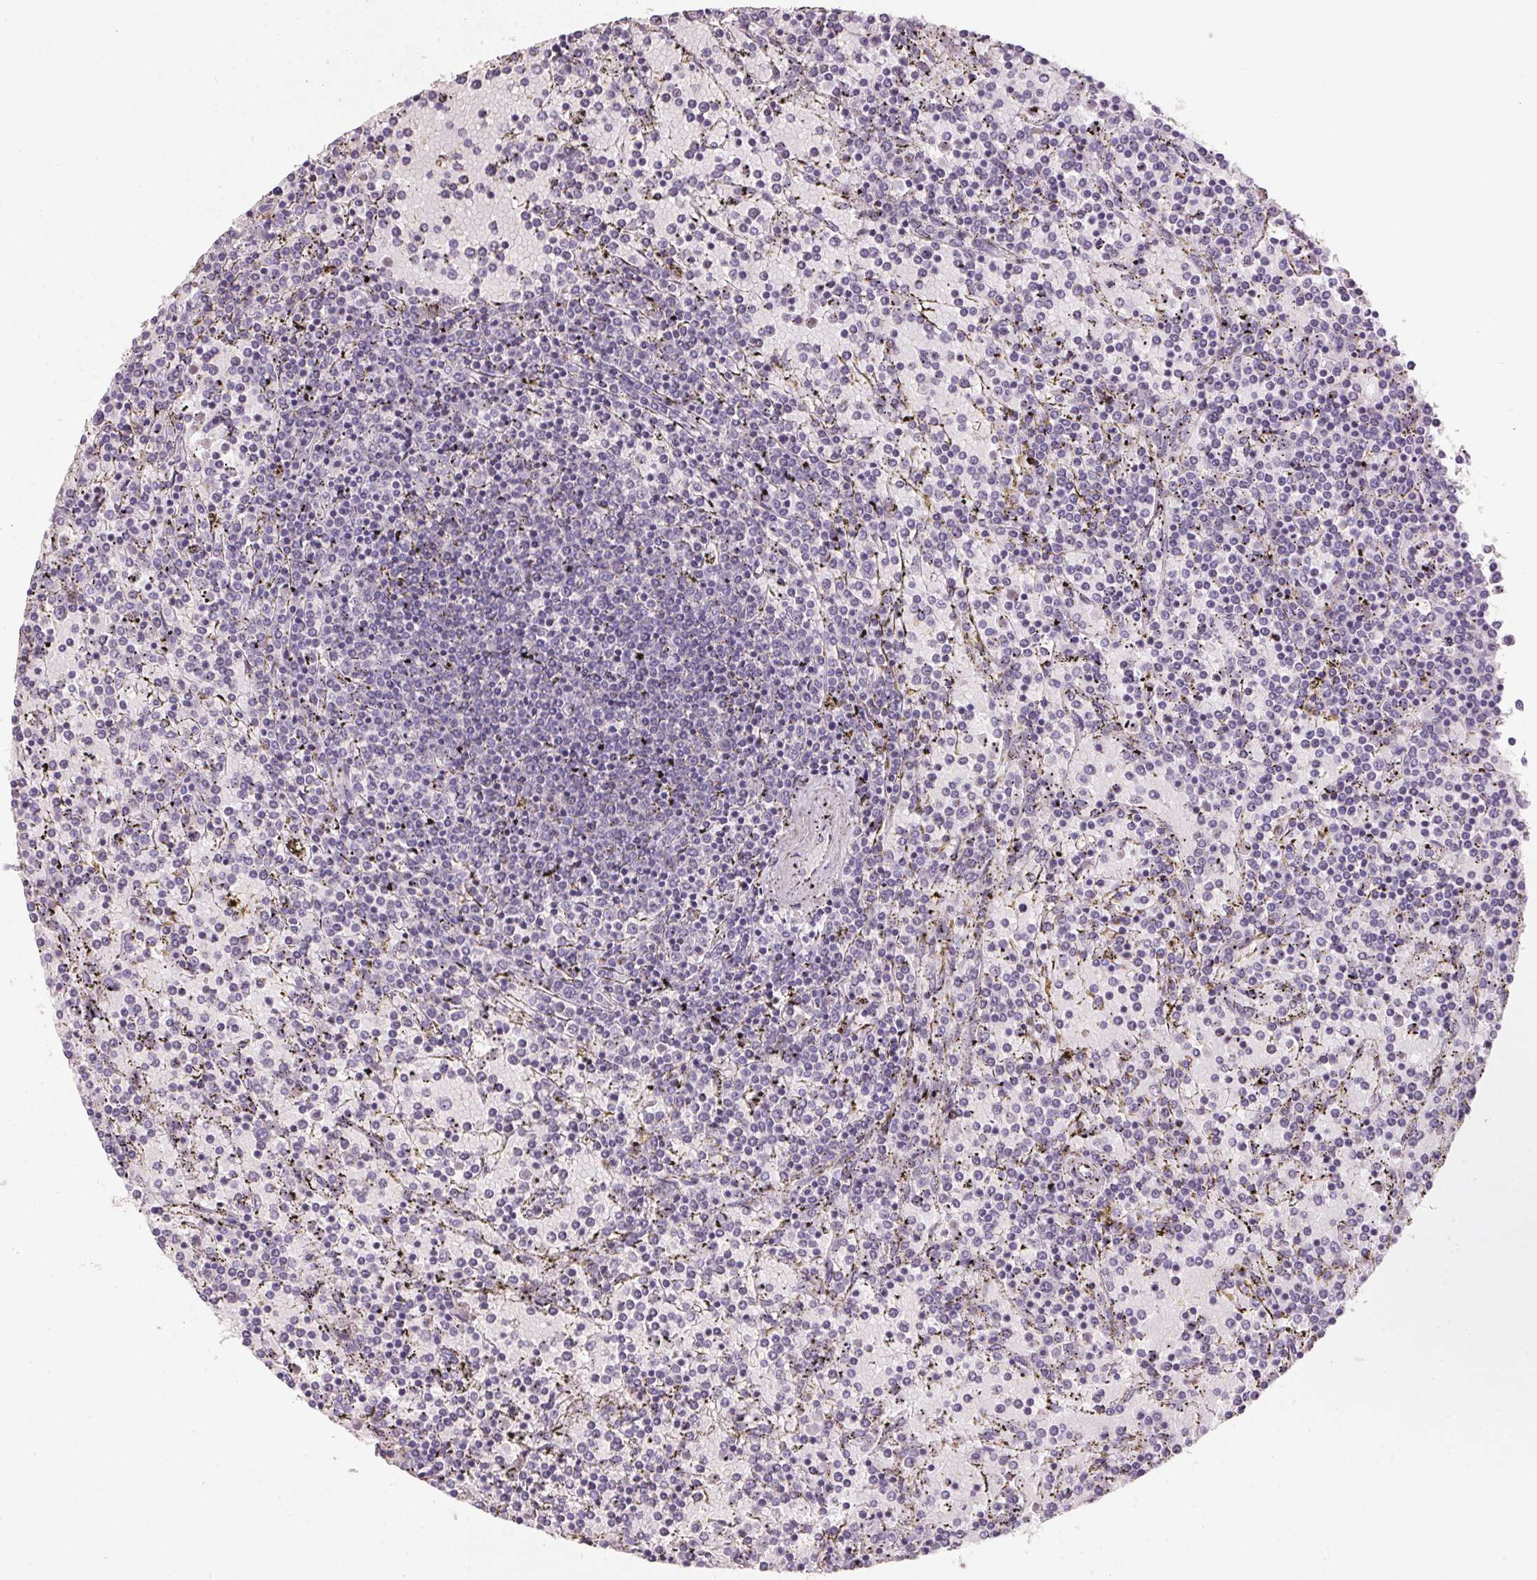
{"staining": {"intensity": "negative", "quantity": "none", "location": "none"}, "tissue": "lymphoma", "cell_type": "Tumor cells", "image_type": "cancer", "snomed": [{"axis": "morphology", "description": "Malignant lymphoma, non-Hodgkin's type, Low grade"}, {"axis": "topography", "description": "Spleen"}], "caption": "Low-grade malignant lymphoma, non-Hodgkin's type stained for a protein using immunohistochemistry reveals no expression tumor cells.", "gene": "HSD17B1", "patient": {"sex": "female", "age": 77}}